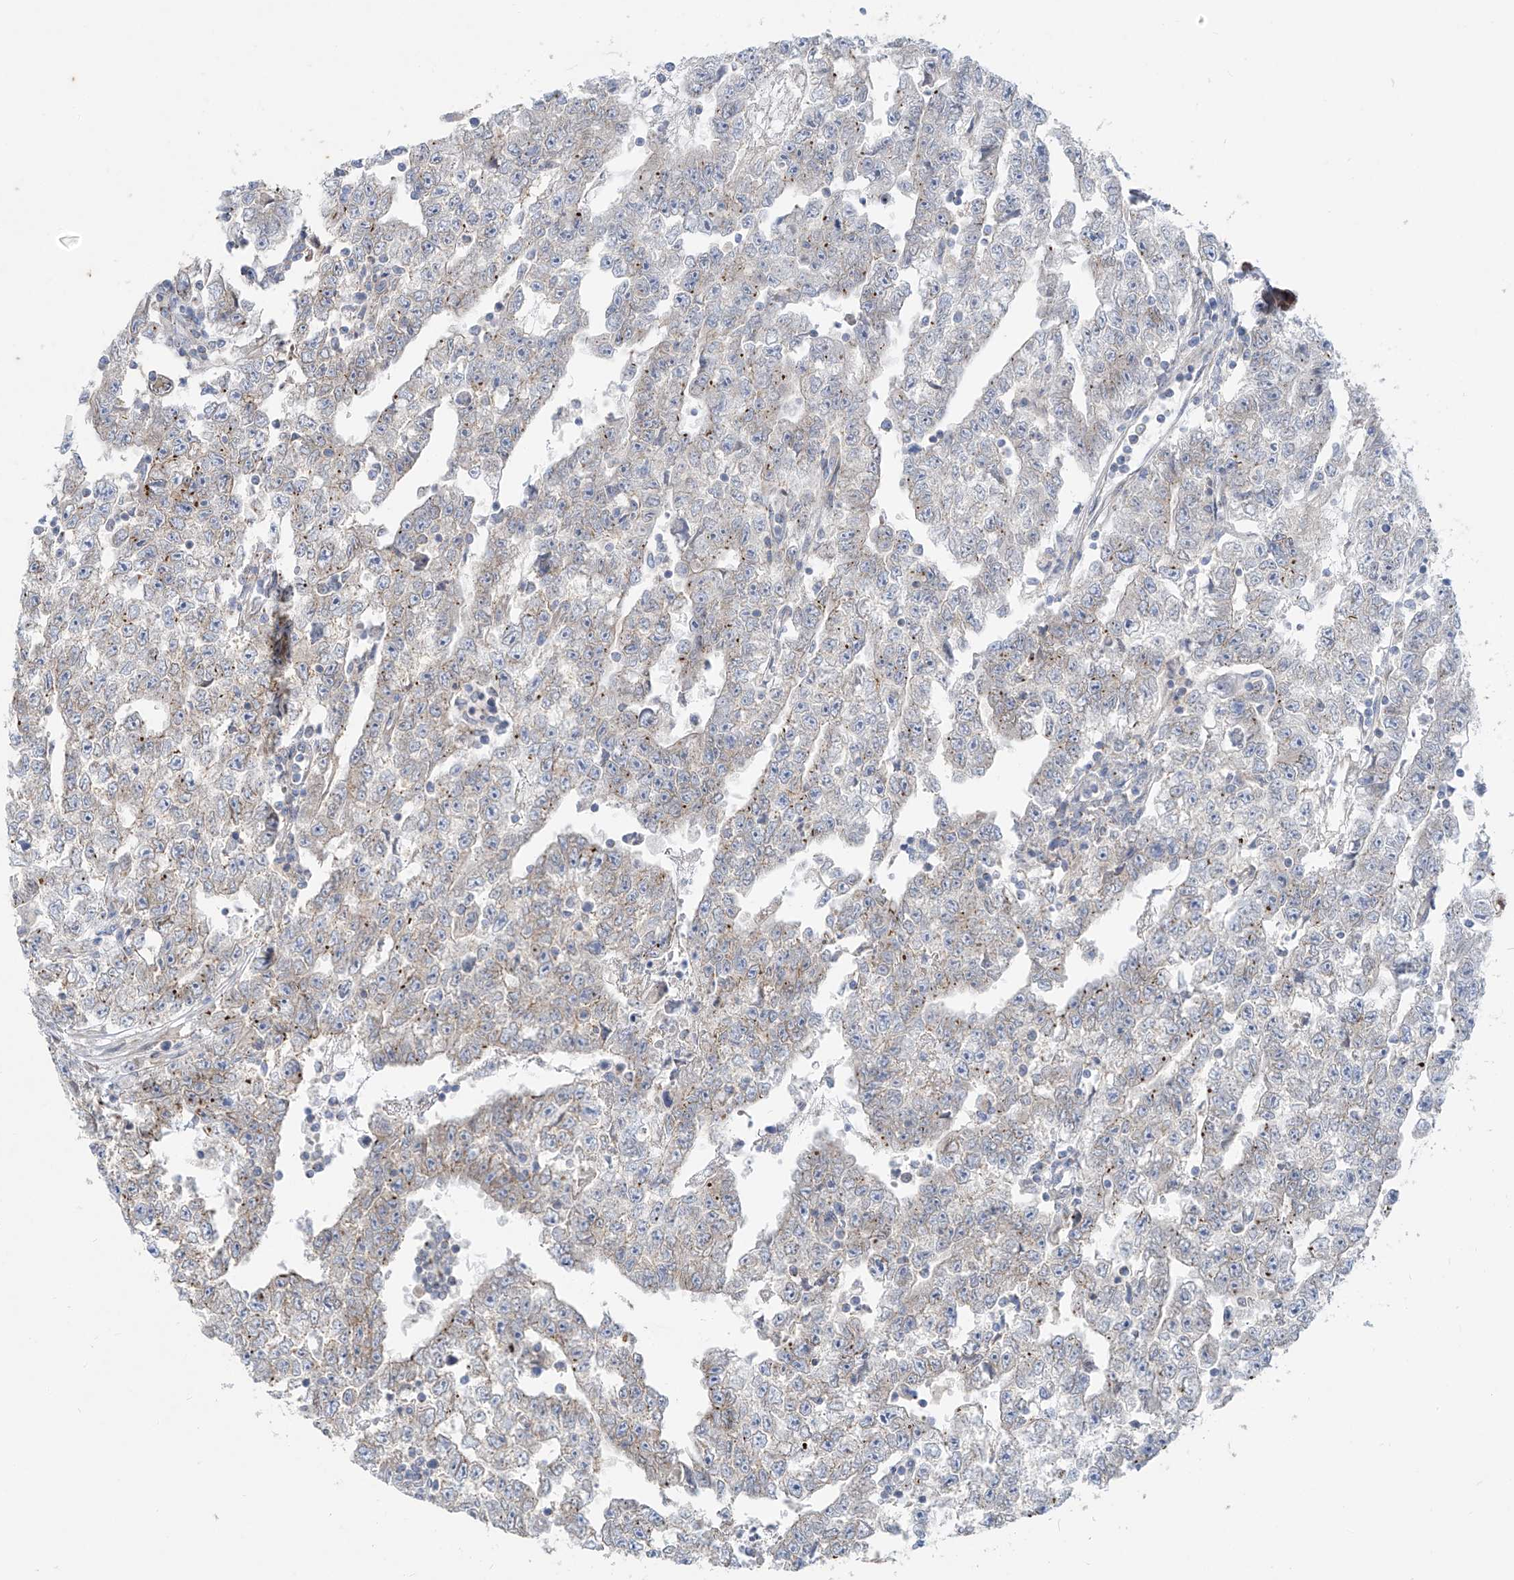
{"staining": {"intensity": "negative", "quantity": "none", "location": "none"}, "tissue": "testis cancer", "cell_type": "Tumor cells", "image_type": "cancer", "snomed": [{"axis": "morphology", "description": "Carcinoma, Embryonal, NOS"}, {"axis": "topography", "description": "Testis"}], "caption": "An IHC image of testis embryonal carcinoma is shown. There is no staining in tumor cells of testis embryonal carcinoma.", "gene": "KRTAP25-1", "patient": {"sex": "male", "age": 25}}